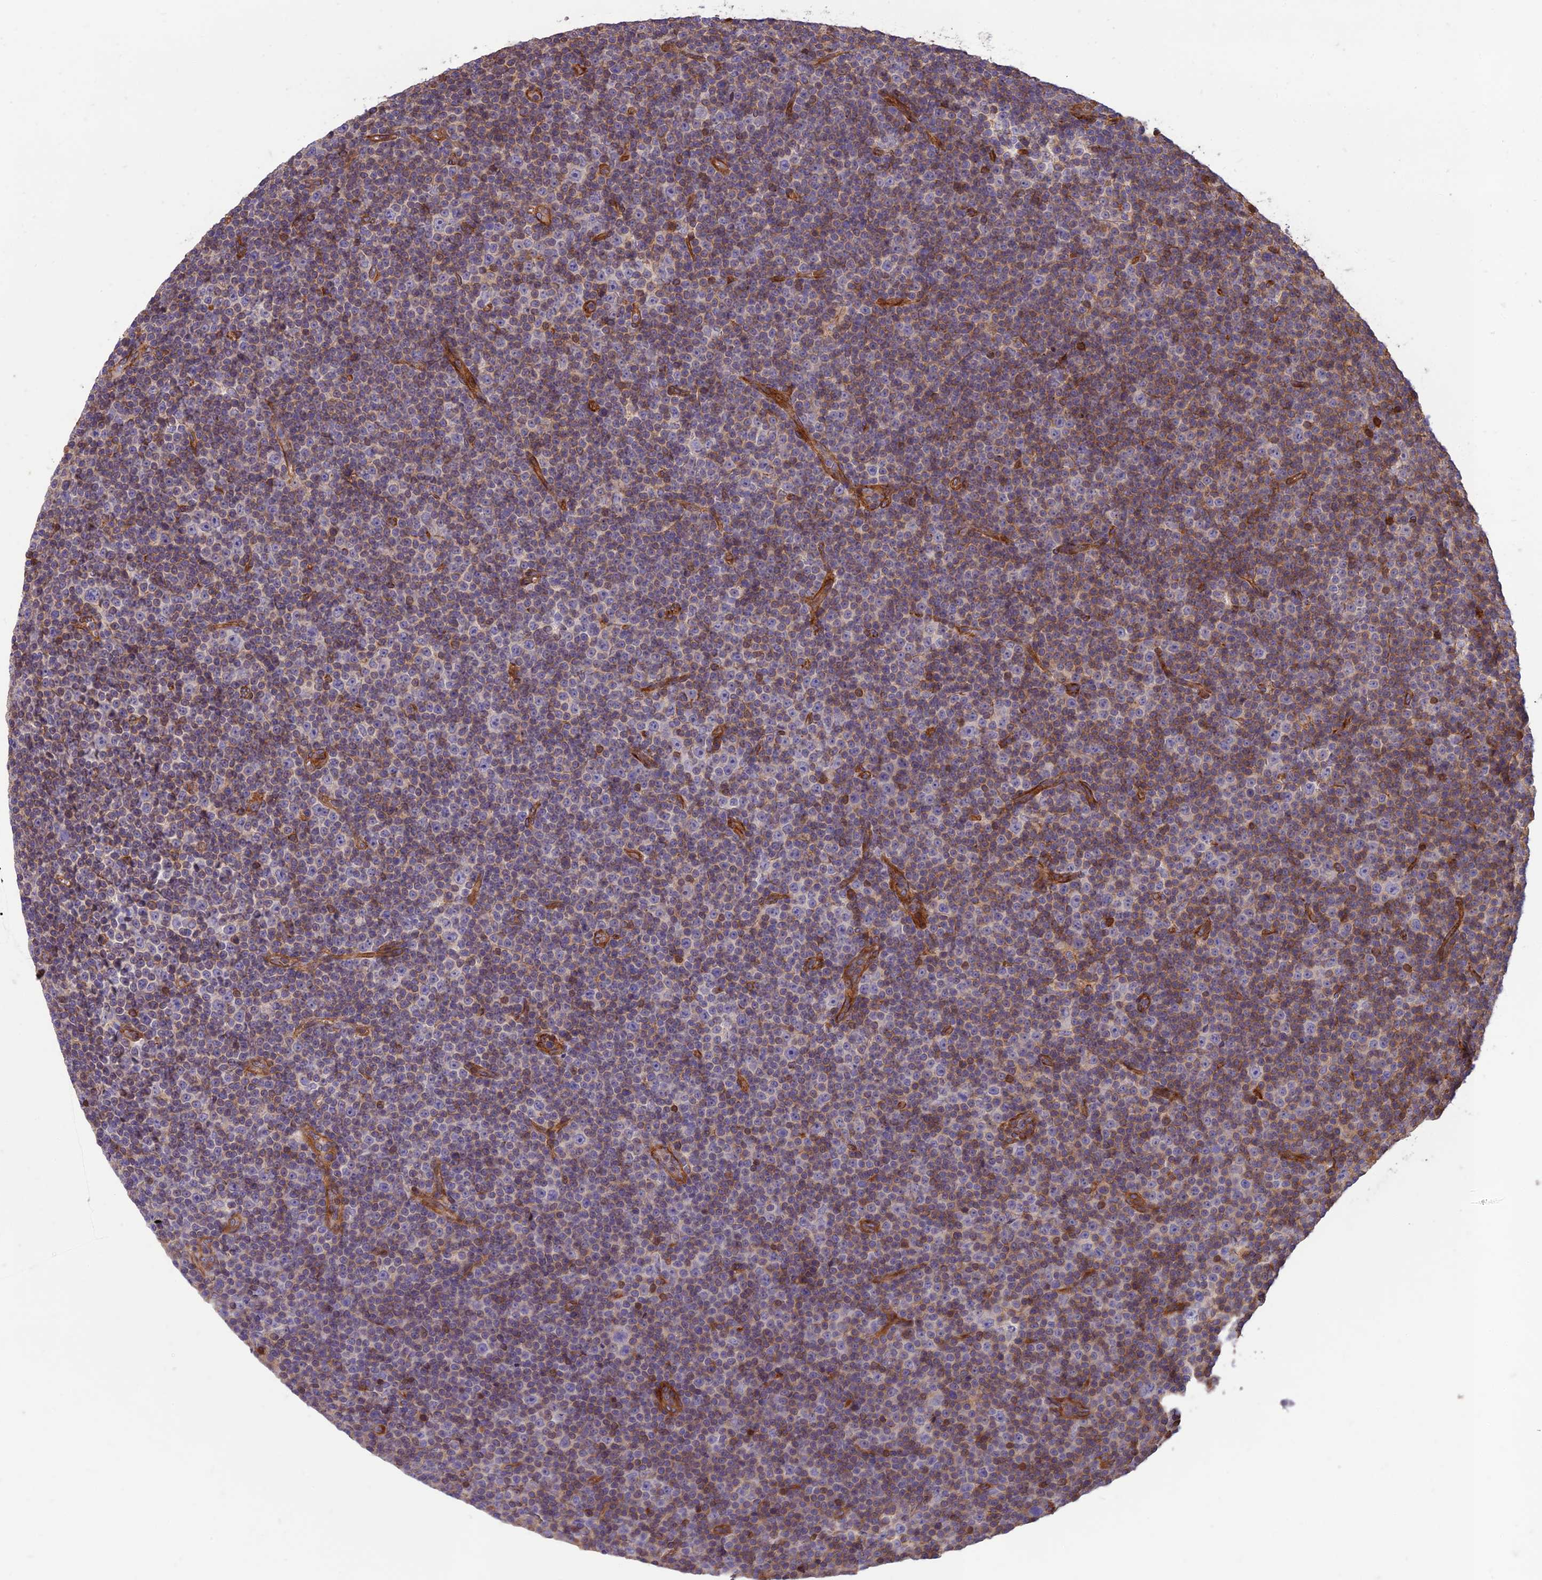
{"staining": {"intensity": "moderate", "quantity": "25%-75%", "location": "cytoplasmic/membranous"}, "tissue": "lymphoma", "cell_type": "Tumor cells", "image_type": "cancer", "snomed": [{"axis": "morphology", "description": "Malignant lymphoma, non-Hodgkin's type, Low grade"}, {"axis": "topography", "description": "Lymph node"}], "caption": "Malignant lymphoma, non-Hodgkin's type (low-grade) stained for a protein (brown) exhibits moderate cytoplasmic/membranous positive positivity in about 25%-75% of tumor cells.", "gene": "HPSE2", "patient": {"sex": "female", "age": 67}}